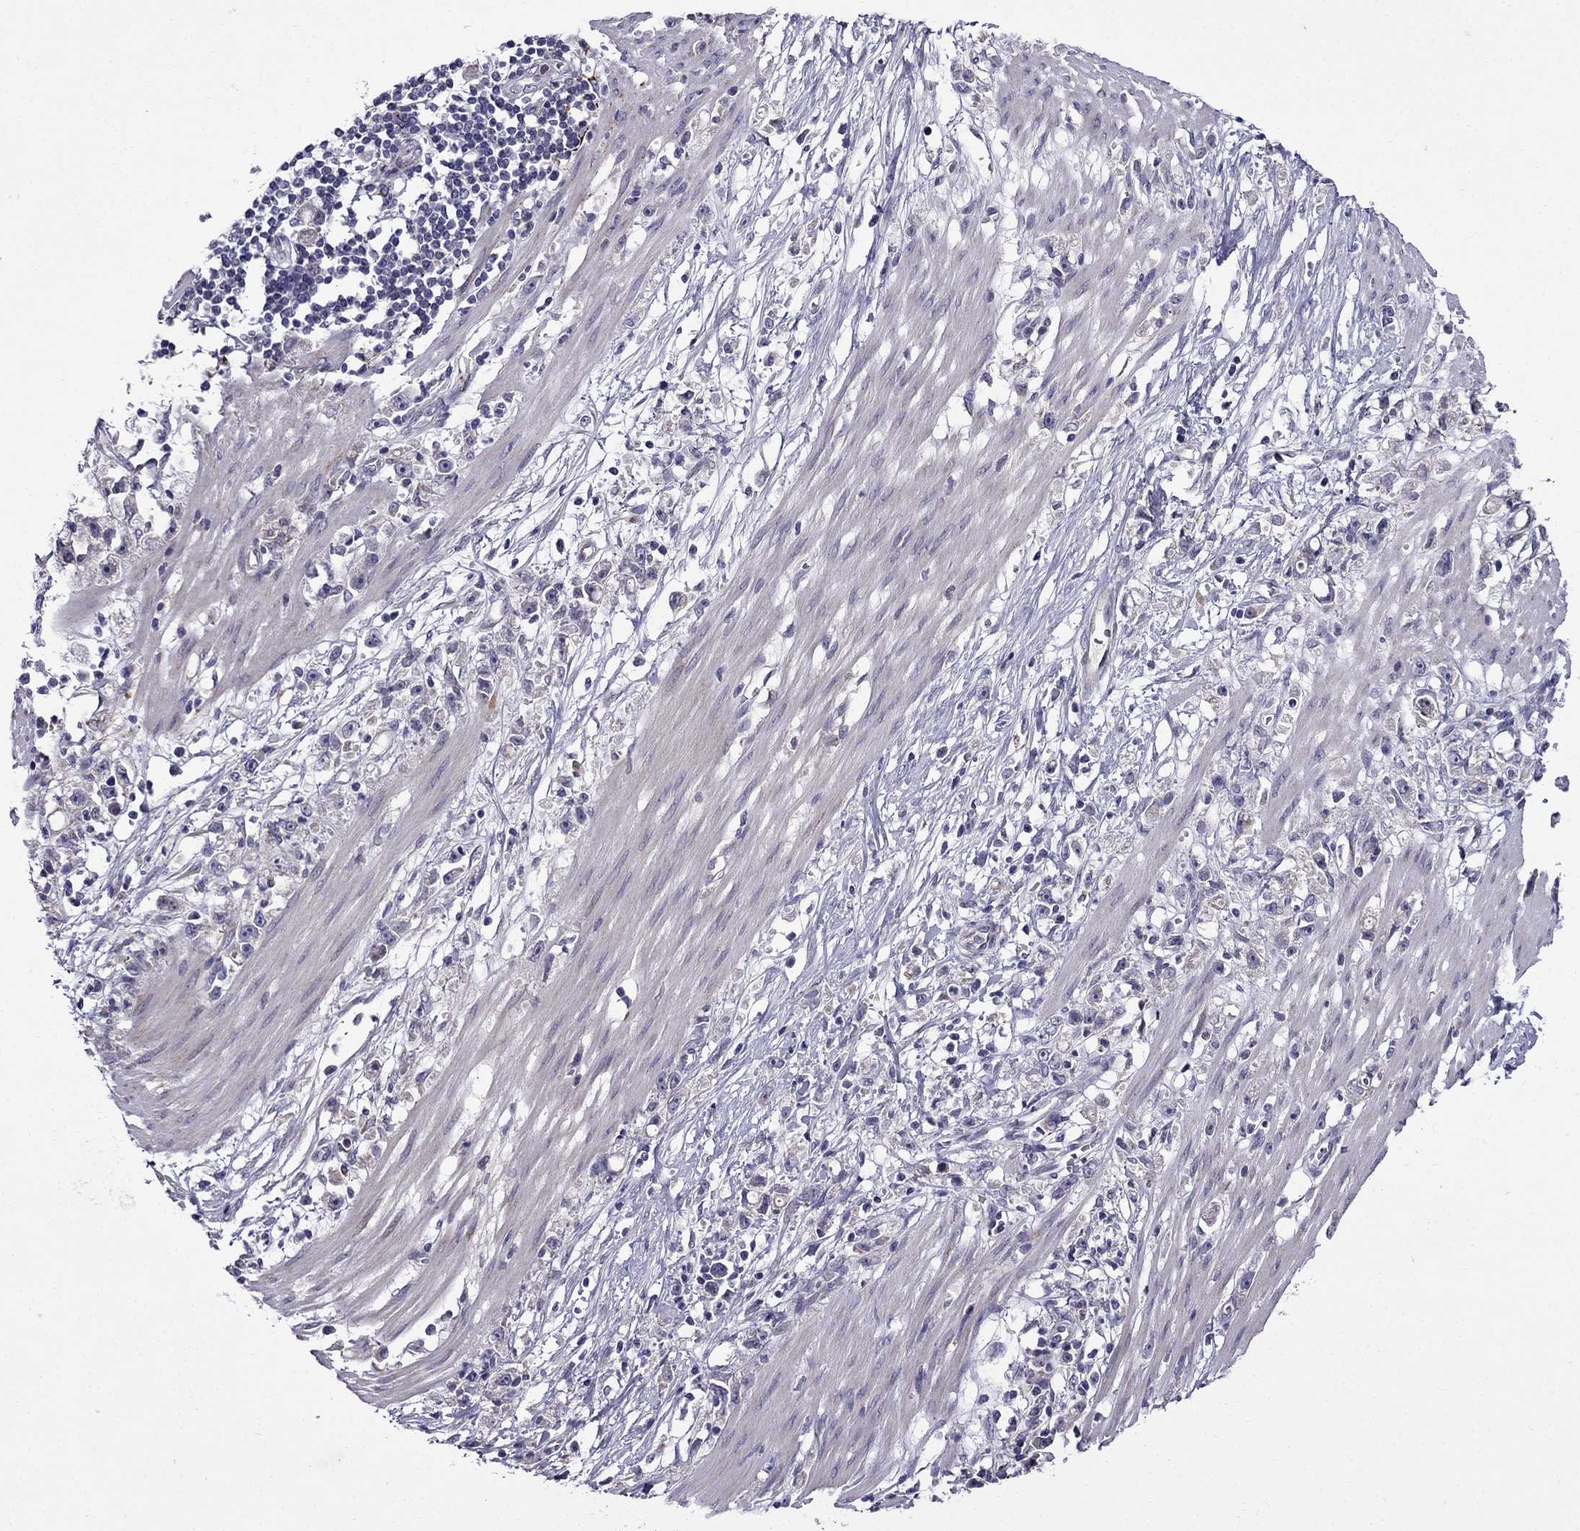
{"staining": {"intensity": "negative", "quantity": "none", "location": "none"}, "tissue": "stomach cancer", "cell_type": "Tumor cells", "image_type": "cancer", "snomed": [{"axis": "morphology", "description": "Adenocarcinoma, NOS"}, {"axis": "topography", "description": "Stomach"}], "caption": "Photomicrograph shows no protein expression in tumor cells of adenocarcinoma (stomach) tissue. (DAB IHC, high magnification).", "gene": "PI16", "patient": {"sex": "female", "age": 59}}